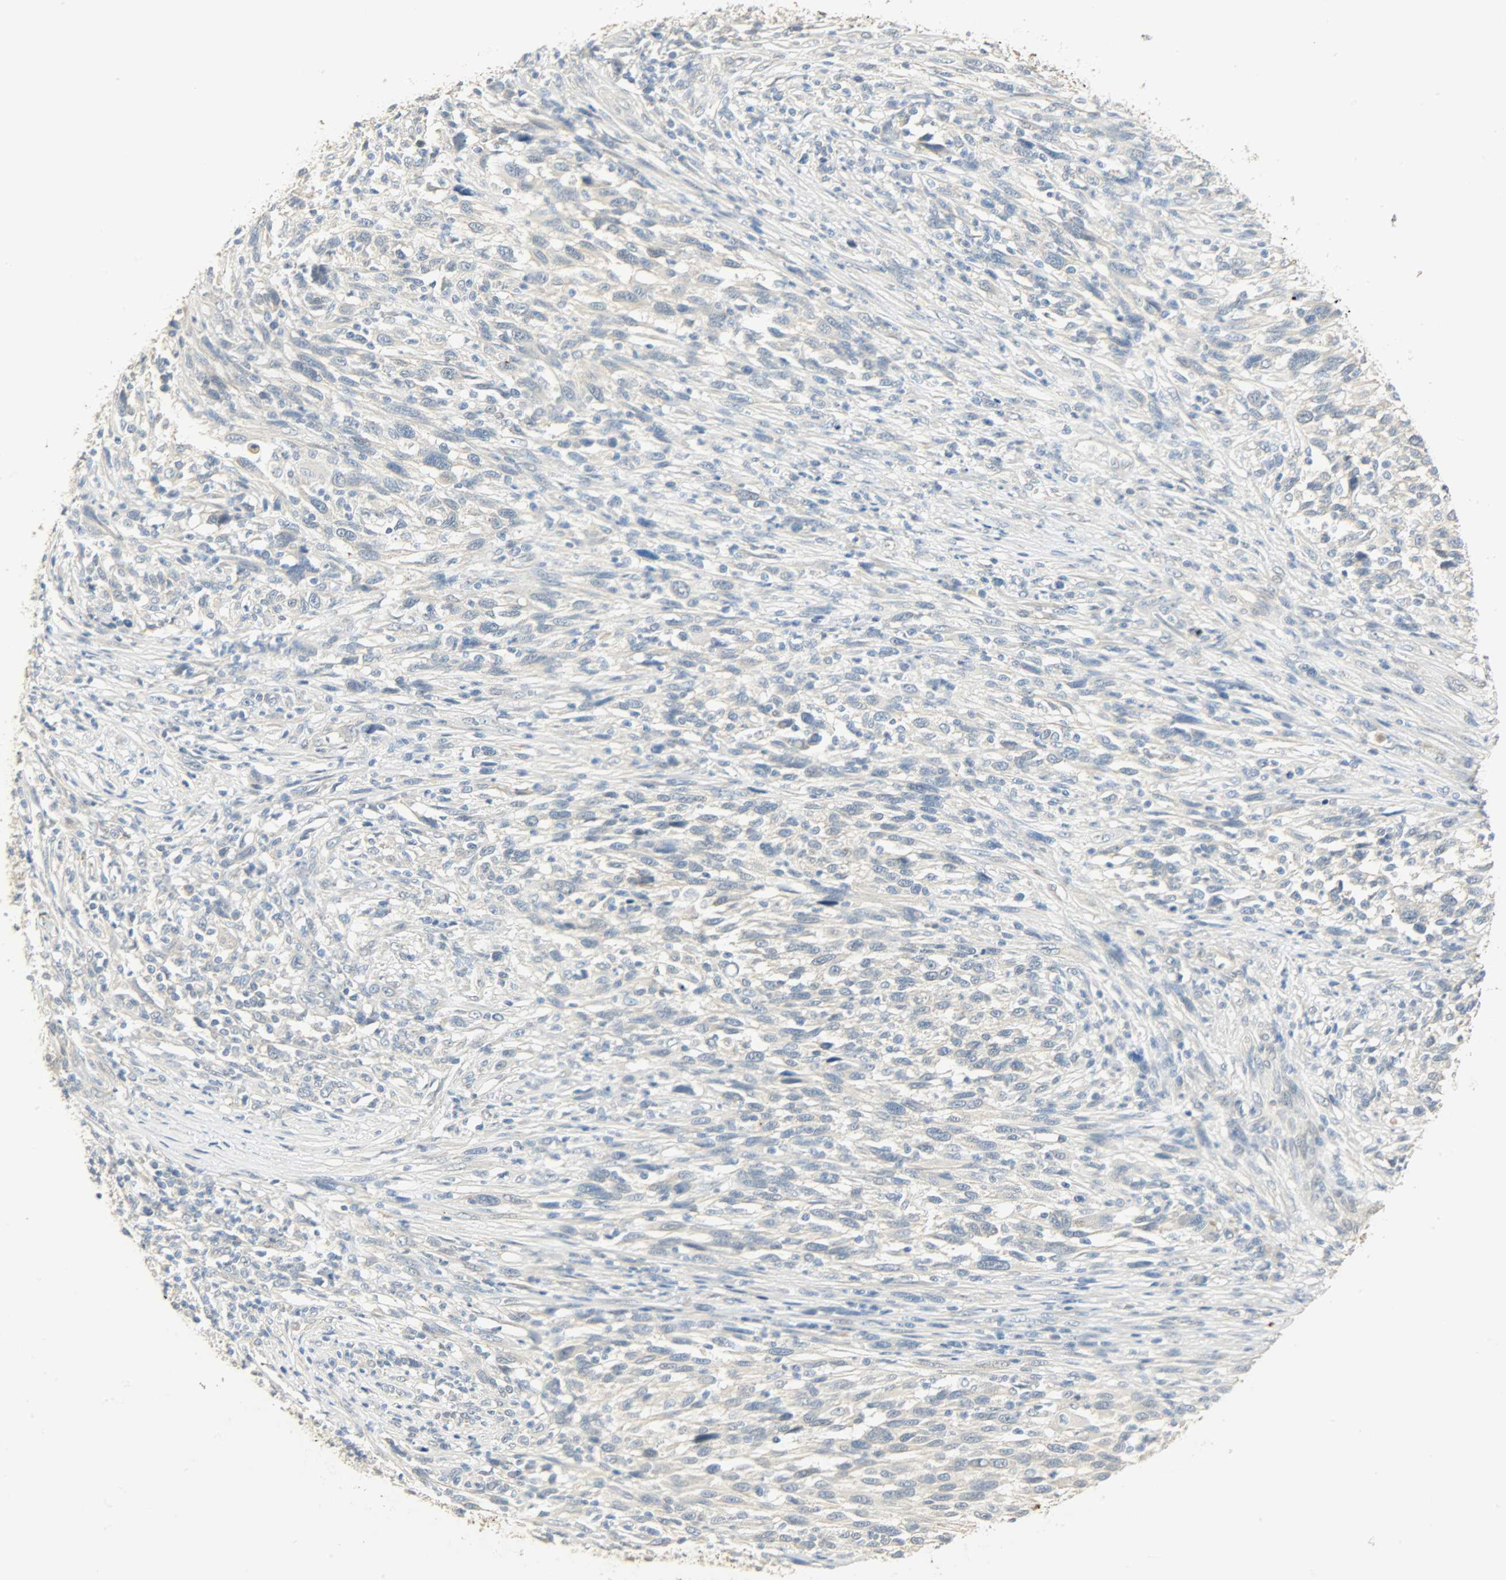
{"staining": {"intensity": "negative", "quantity": "none", "location": "none"}, "tissue": "melanoma", "cell_type": "Tumor cells", "image_type": "cancer", "snomed": [{"axis": "morphology", "description": "Malignant melanoma, Metastatic site"}, {"axis": "topography", "description": "Lymph node"}], "caption": "Malignant melanoma (metastatic site) was stained to show a protein in brown. There is no significant expression in tumor cells. (Brightfield microscopy of DAB immunohistochemistry (IHC) at high magnification).", "gene": "USP13", "patient": {"sex": "male", "age": 61}}